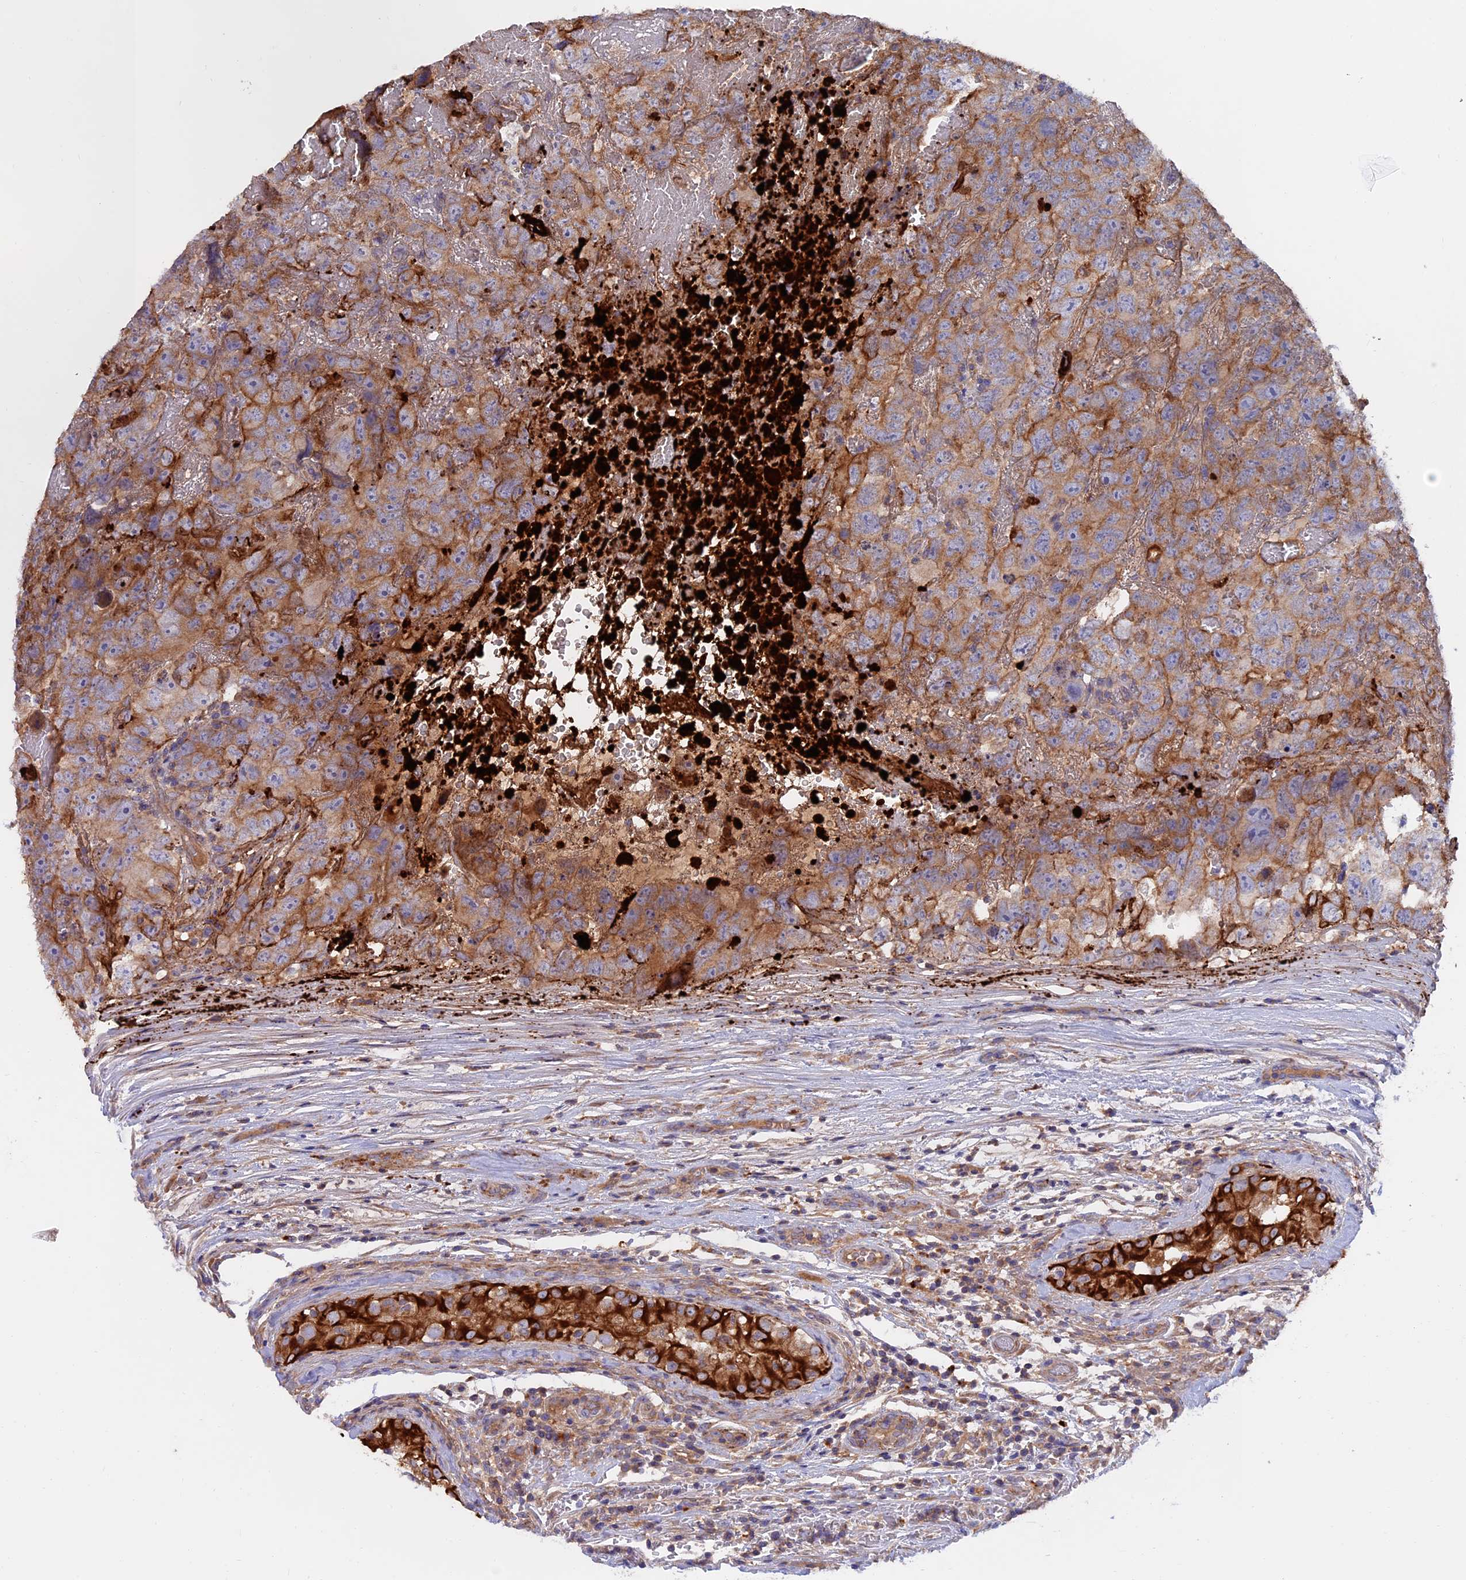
{"staining": {"intensity": "moderate", "quantity": "25%-75%", "location": "cytoplasmic/membranous"}, "tissue": "testis cancer", "cell_type": "Tumor cells", "image_type": "cancer", "snomed": [{"axis": "morphology", "description": "Carcinoma, Embryonal, NOS"}, {"axis": "topography", "description": "Testis"}], "caption": "Embryonal carcinoma (testis) tissue exhibits moderate cytoplasmic/membranous positivity in approximately 25%-75% of tumor cells (DAB (3,3'-diaminobenzidine) IHC, brown staining for protein, blue staining for nuclei).", "gene": "PTPN9", "patient": {"sex": "male", "age": 45}}